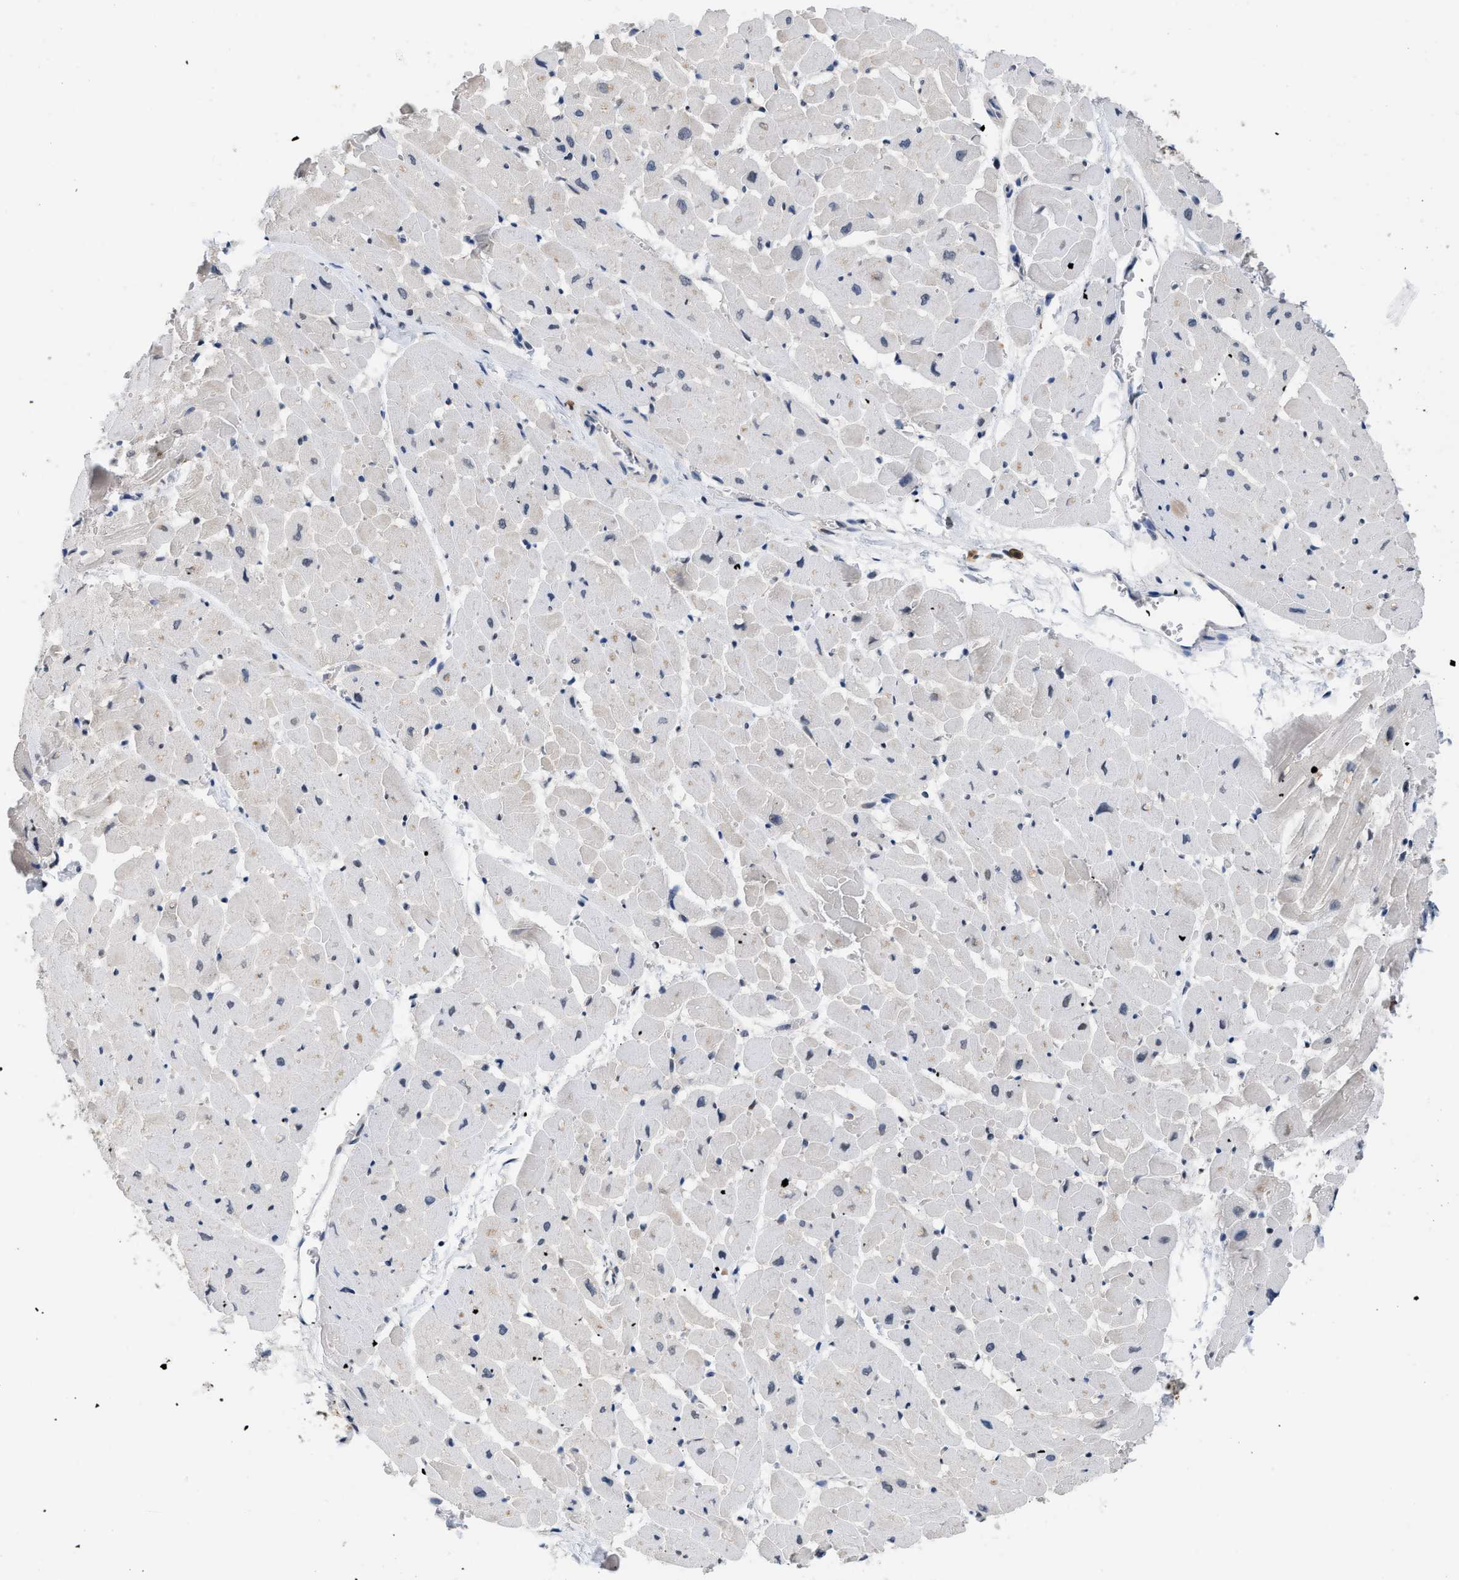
{"staining": {"intensity": "weak", "quantity": "<25%", "location": "cytoplasmic/membranous"}, "tissue": "heart muscle", "cell_type": "Cardiomyocytes", "image_type": "normal", "snomed": [{"axis": "morphology", "description": "Normal tissue, NOS"}, {"axis": "topography", "description": "Heart"}], "caption": "A high-resolution photomicrograph shows immunohistochemistry (IHC) staining of unremarkable heart muscle, which exhibits no significant staining in cardiomyocytes.", "gene": "TXNRD3", "patient": {"sex": "male", "age": 45}}